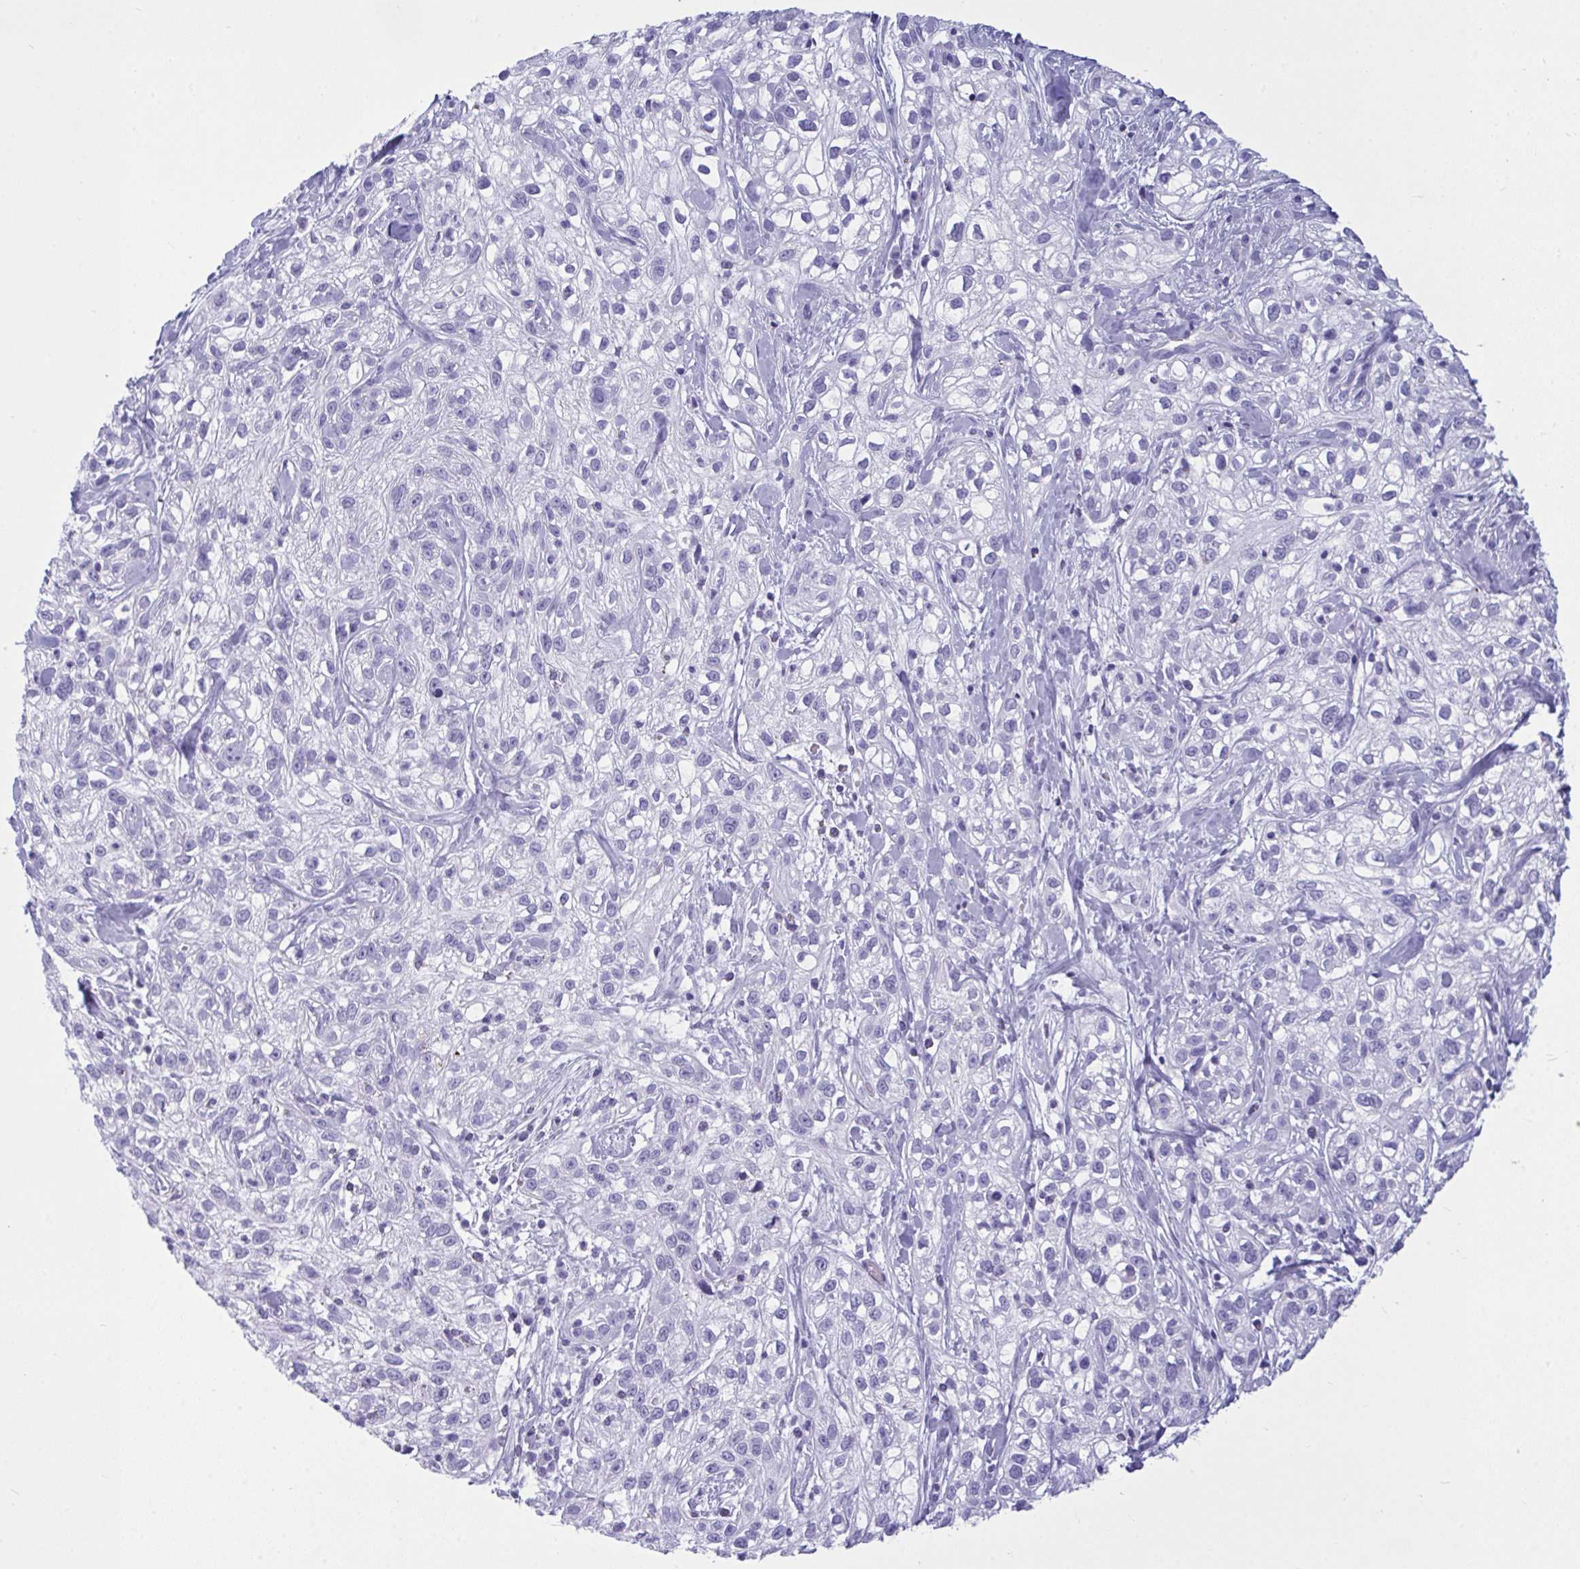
{"staining": {"intensity": "negative", "quantity": "none", "location": "none"}, "tissue": "skin cancer", "cell_type": "Tumor cells", "image_type": "cancer", "snomed": [{"axis": "morphology", "description": "Squamous cell carcinoma, NOS"}, {"axis": "topography", "description": "Skin"}], "caption": "Immunohistochemical staining of human skin cancer (squamous cell carcinoma) exhibits no significant staining in tumor cells.", "gene": "ARHGAP42", "patient": {"sex": "male", "age": 82}}